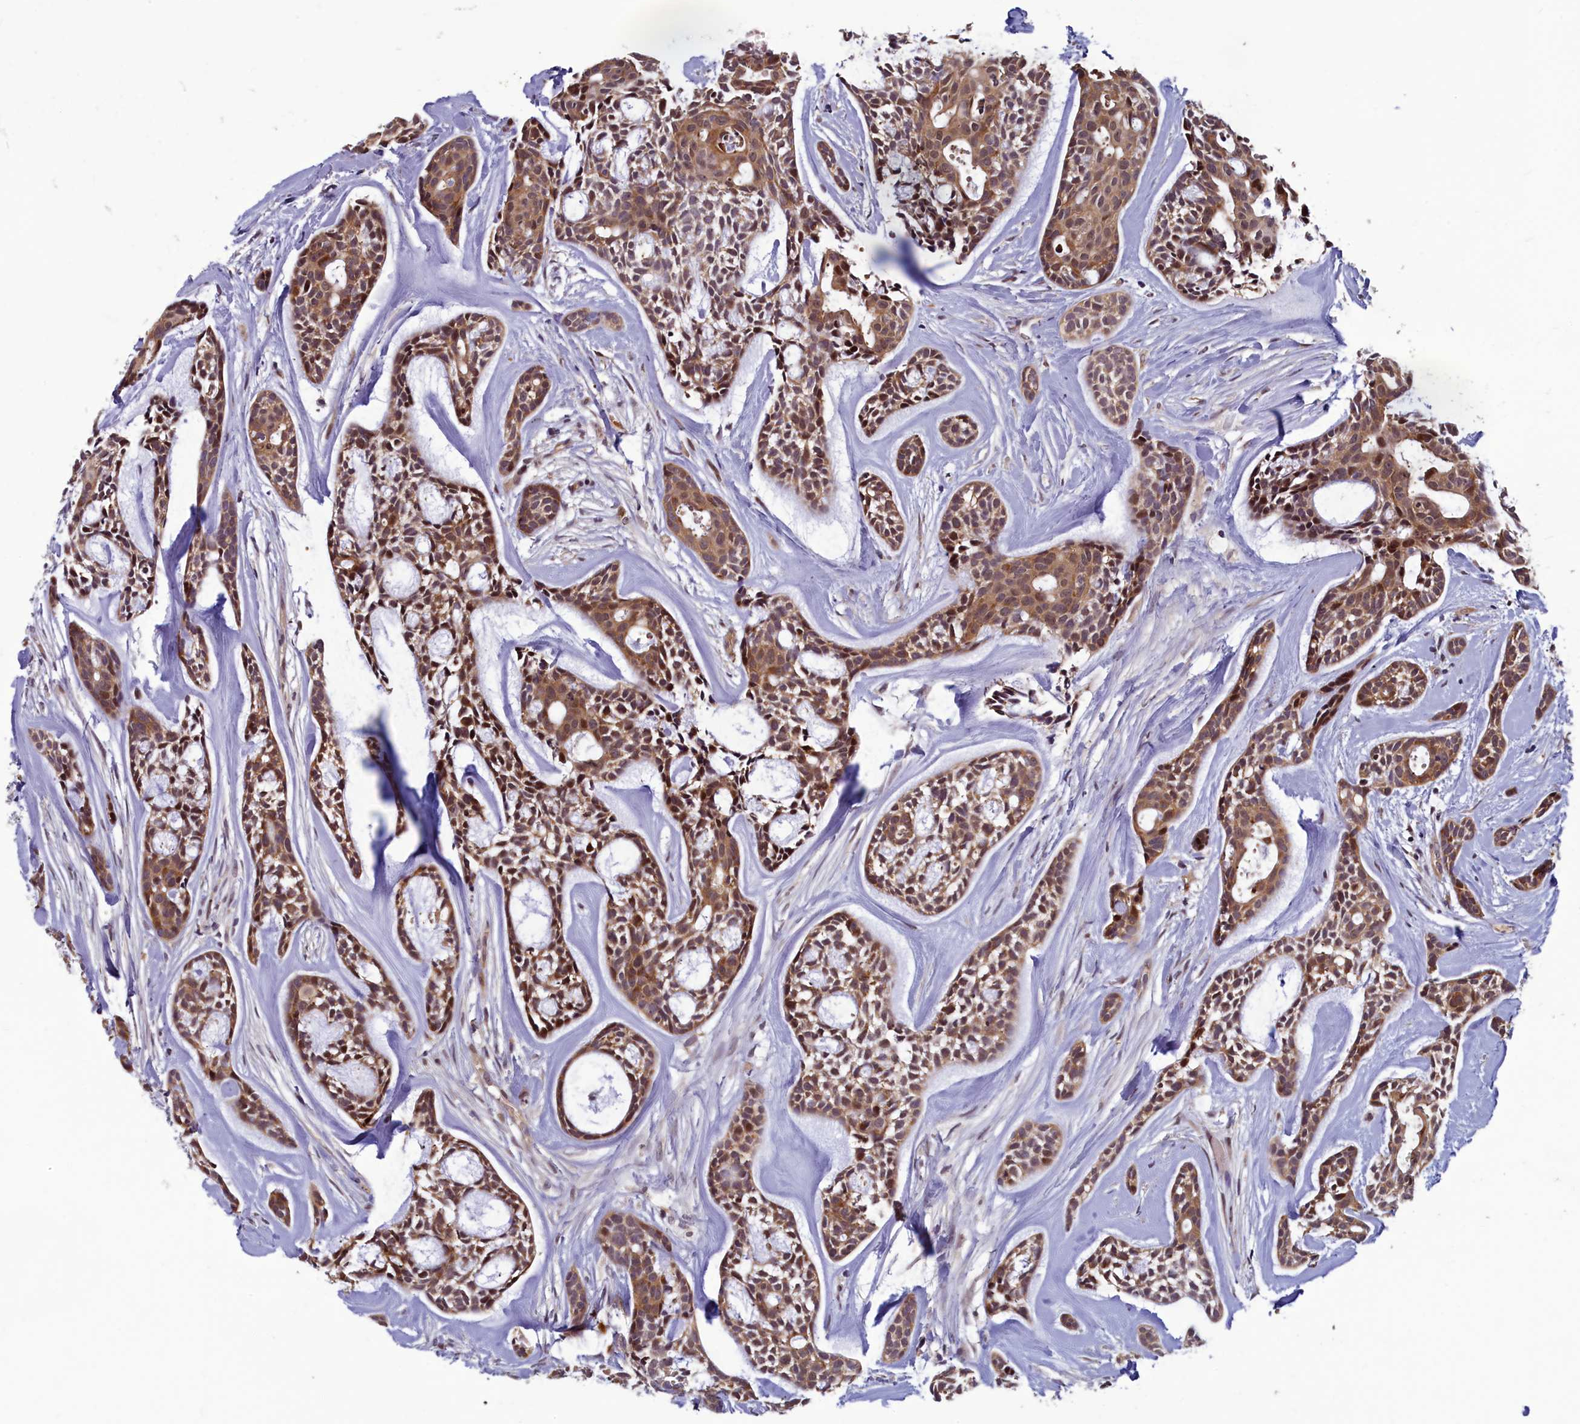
{"staining": {"intensity": "moderate", "quantity": ">75%", "location": "cytoplasmic/membranous"}, "tissue": "head and neck cancer", "cell_type": "Tumor cells", "image_type": "cancer", "snomed": [{"axis": "morphology", "description": "Adenocarcinoma, NOS"}, {"axis": "topography", "description": "Subcutis"}, {"axis": "topography", "description": "Head-Neck"}], "caption": "Tumor cells reveal moderate cytoplasmic/membranous positivity in about >75% of cells in head and neck cancer (adenocarcinoma). (Stains: DAB in brown, nuclei in blue, Microscopy: brightfield microscopy at high magnification).", "gene": "CCDC15", "patient": {"sex": "female", "age": 73}}